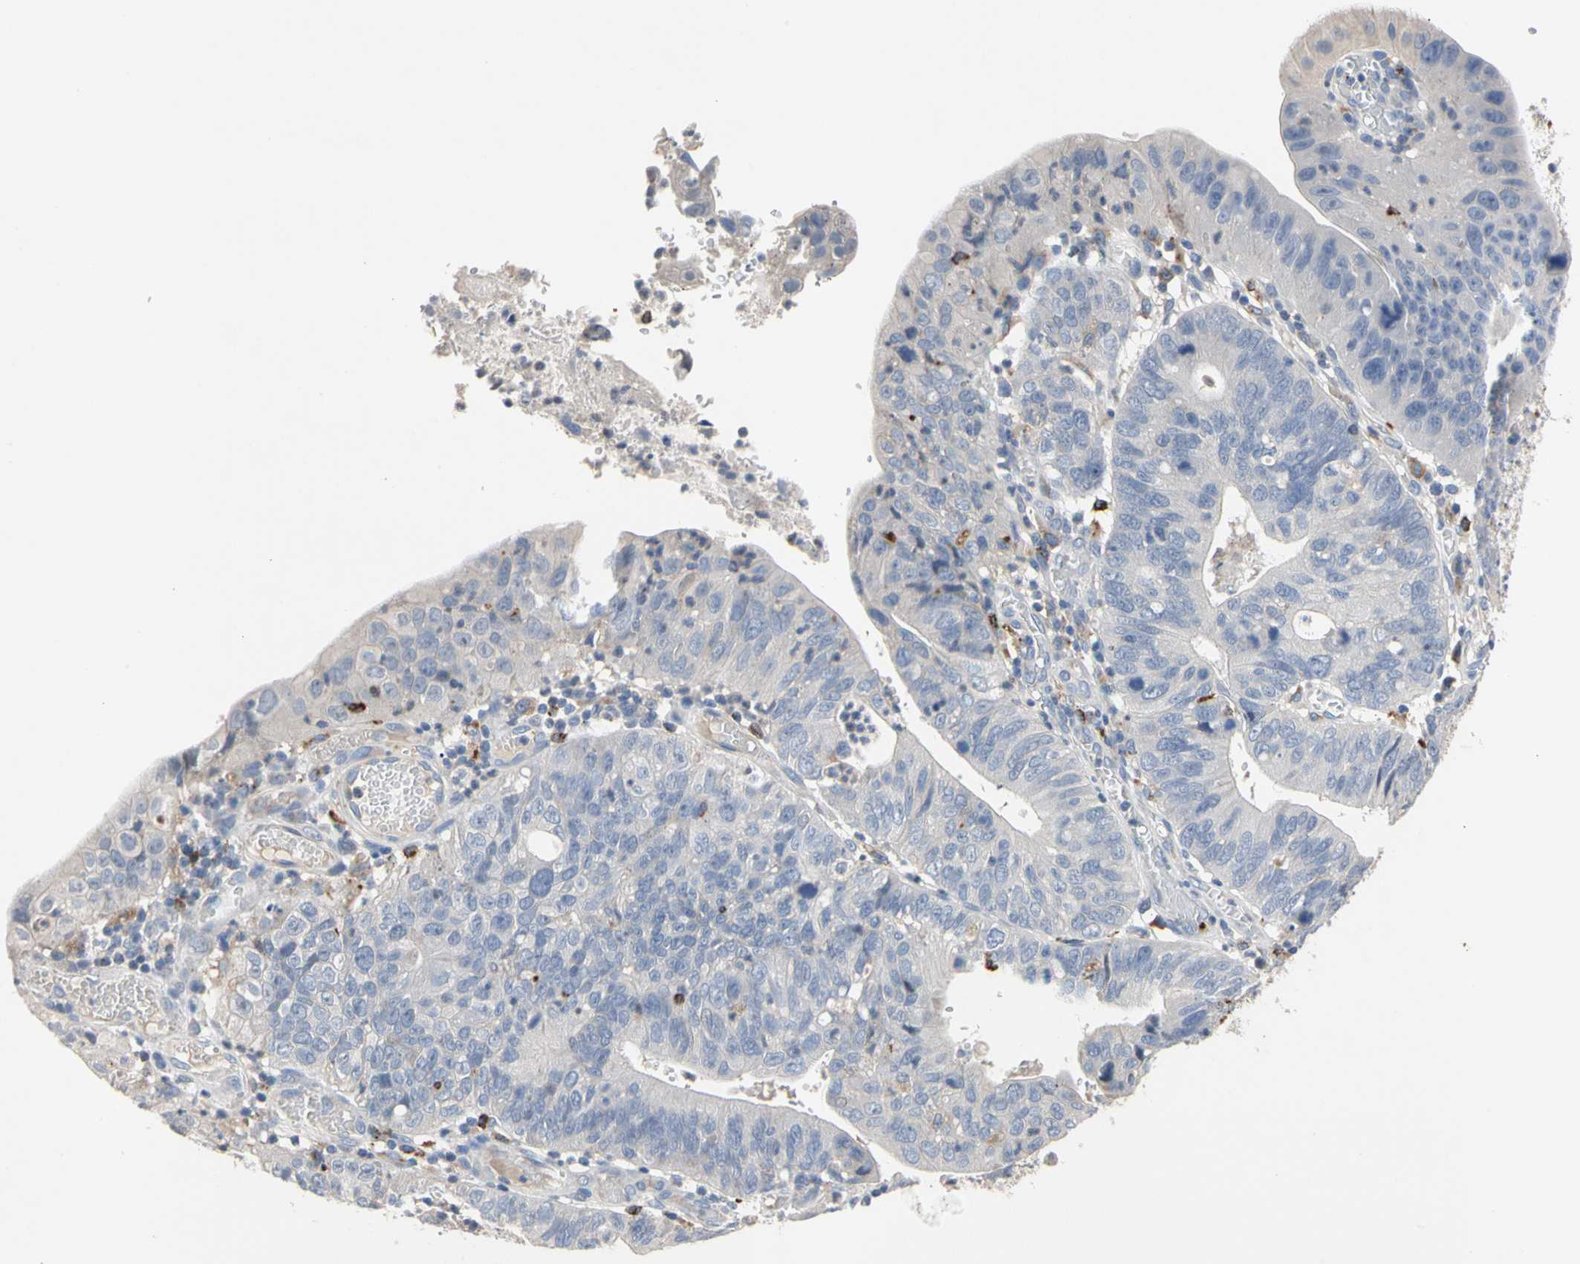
{"staining": {"intensity": "negative", "quantity": "none", "location": "none"}, "tissue": "stomach cancer", "cell_type": "Tumor cells", "image_type": "cancer", "snomed": [{"axis": "morphology", "description": "Adenocarcinoma, NOS"}, {"axis": "topography", "description": "Stomach"}], "caption": "Immunohistochemical staining of human adenocarcinoma (stomach) demonstrates no significant staining in tumor cells.", "gene": "ADA2", "patient": {"sex": "male", "age": 59}}